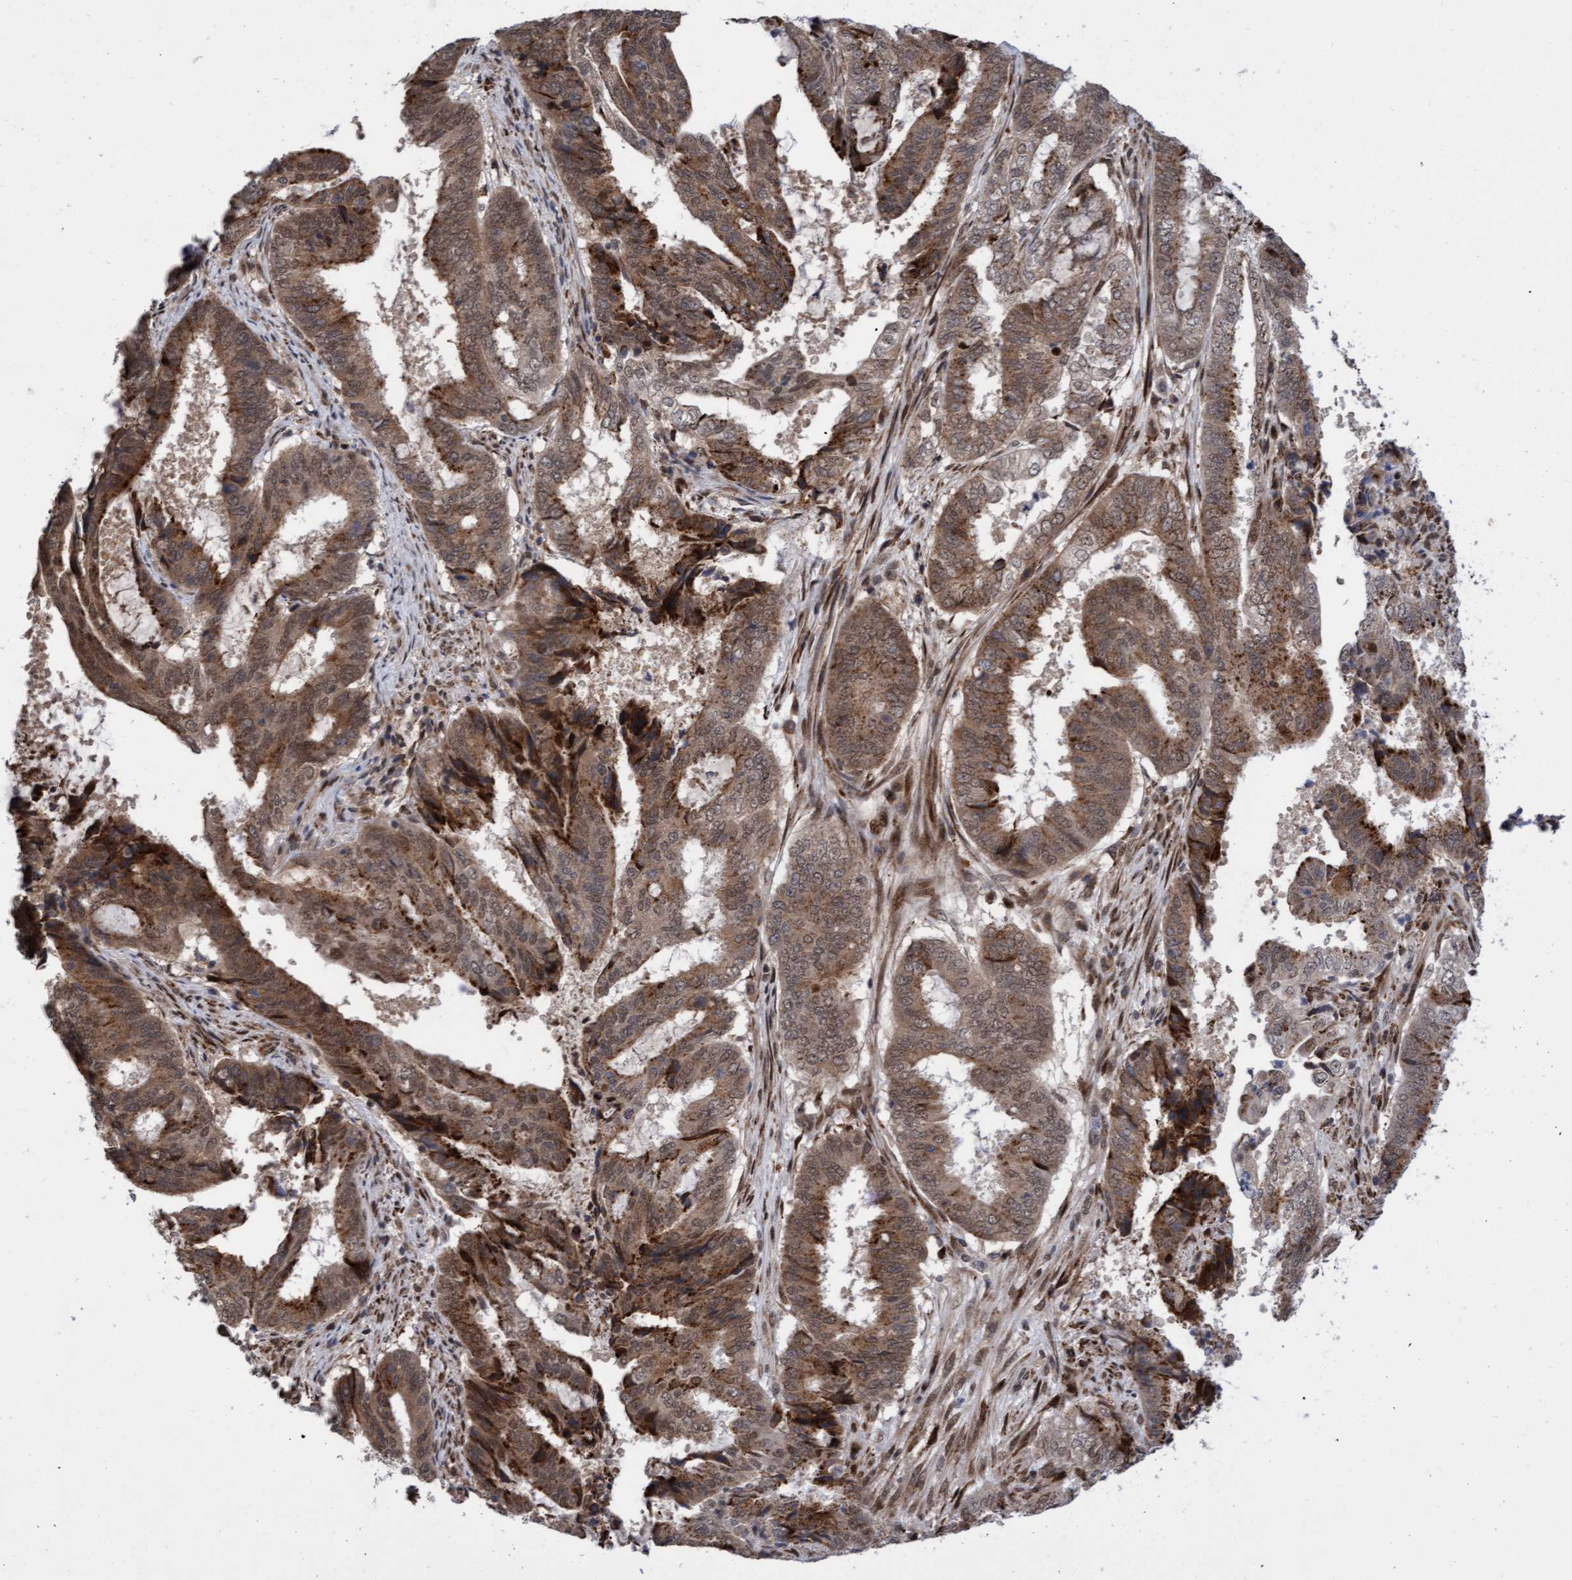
{"staining": {"intensity": "moderate", "quantity": ">75%", "location": "cytoplasmic/membranous,nuclear"}, "tissue": "endometrial cancer", "cell_type": "Tumor cells", "image_type": "cancer", "snomed": [{"axis": "morphology", "description": "Adenocarcinoma, NOS"}, {"axis": "topography", "description": "Endometrium"}], "caption": "Protein analysis of endometrial cancer (adenocarcinoma) tissue exhibits moderate cytoplasmic/membranous and nuclear positivity in about >75% of tumor cells.", "gene": "TANC2", "patient": {"sex": "female", "age": 51}}